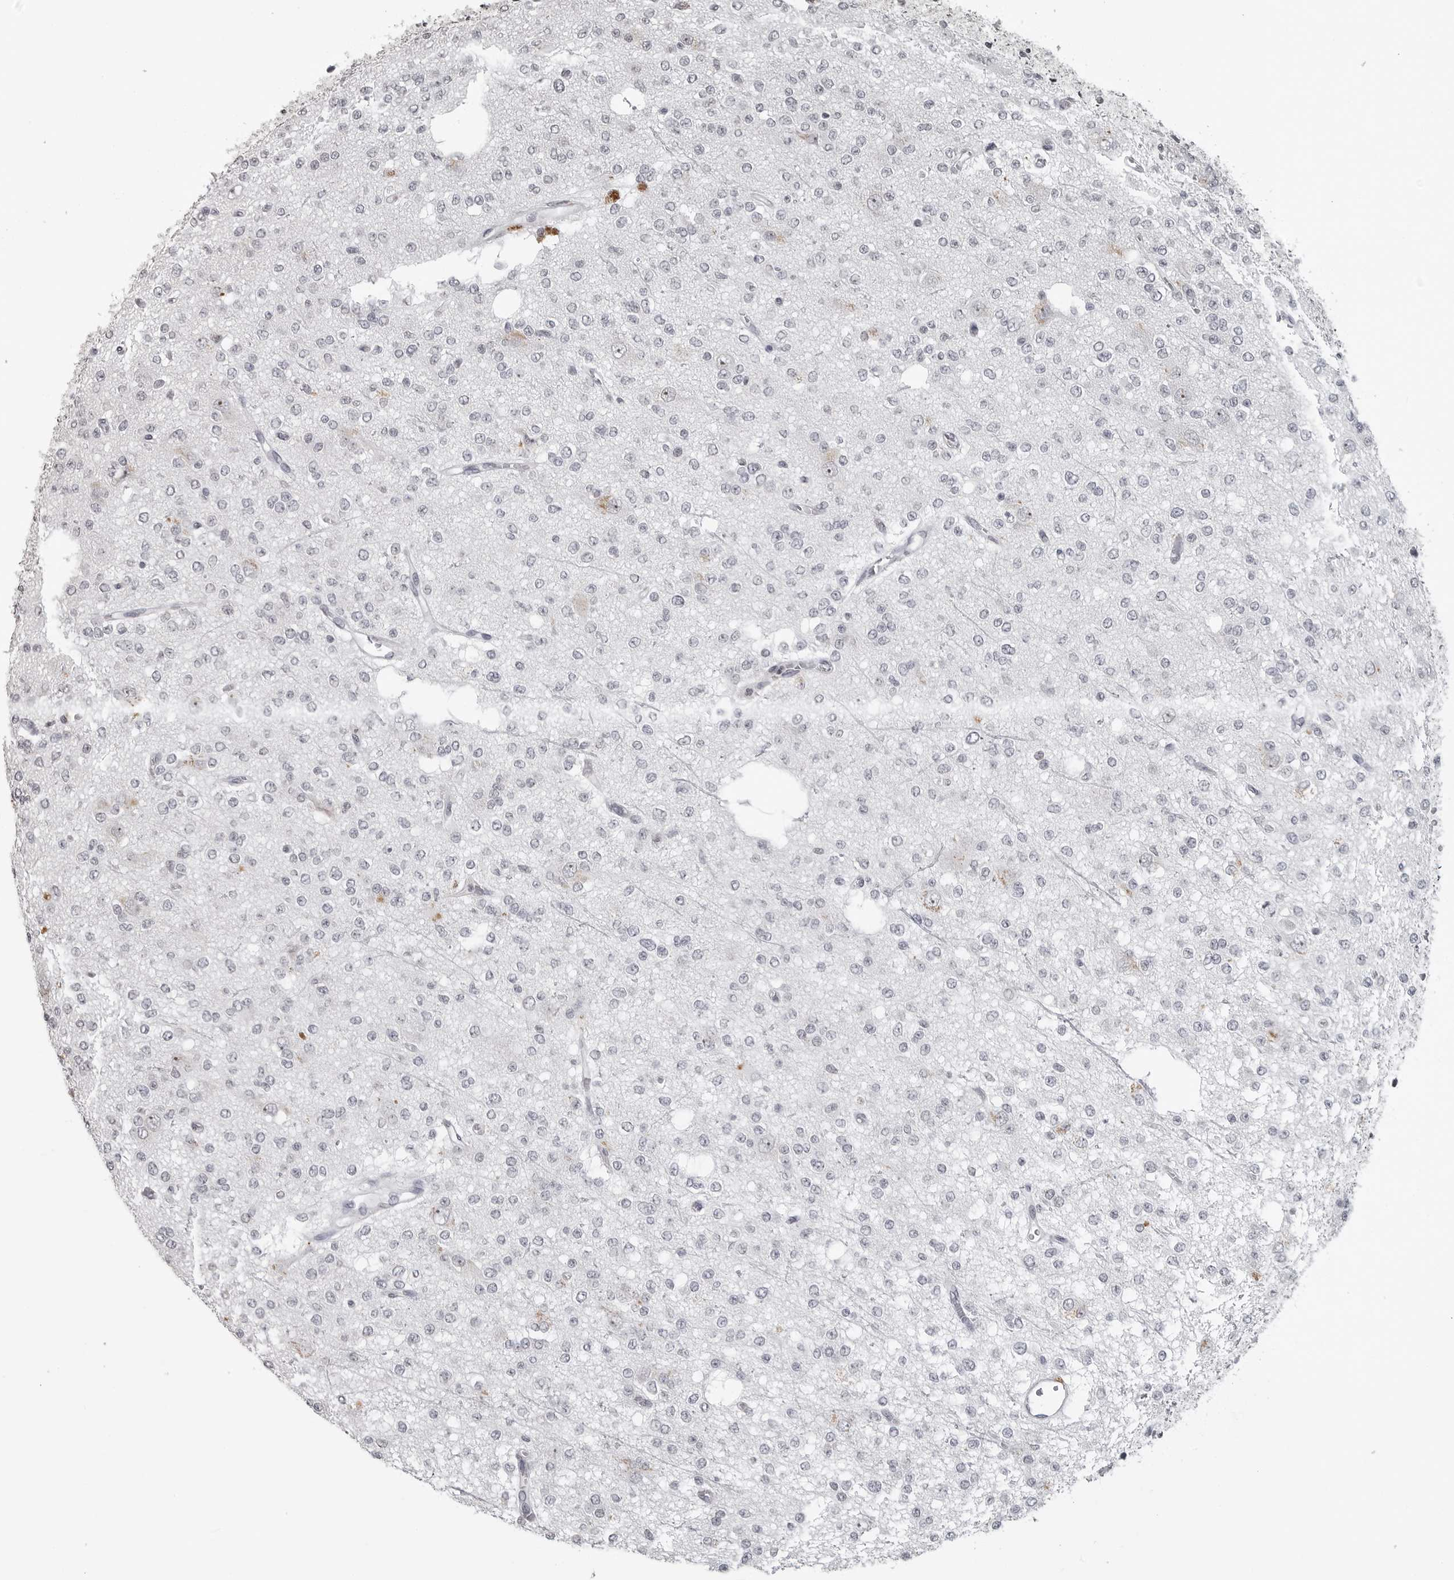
{"staining": {"intensity": "negative", "quantity": "none", "location": "none"}, "tissue": "glioma", "cell_type": "Tumor cells", "image_type": "cancer", "snomed": [{"axis": "morphology", "description": "Glioma, malignant, Low grade"}, {"axis": "topography", "description": "Brain"}], "caption": "Tumor cells are negative for brown protein staining in glioma.", "gene": "DDX54", "patient": {"sex": "male", "age": 38}}